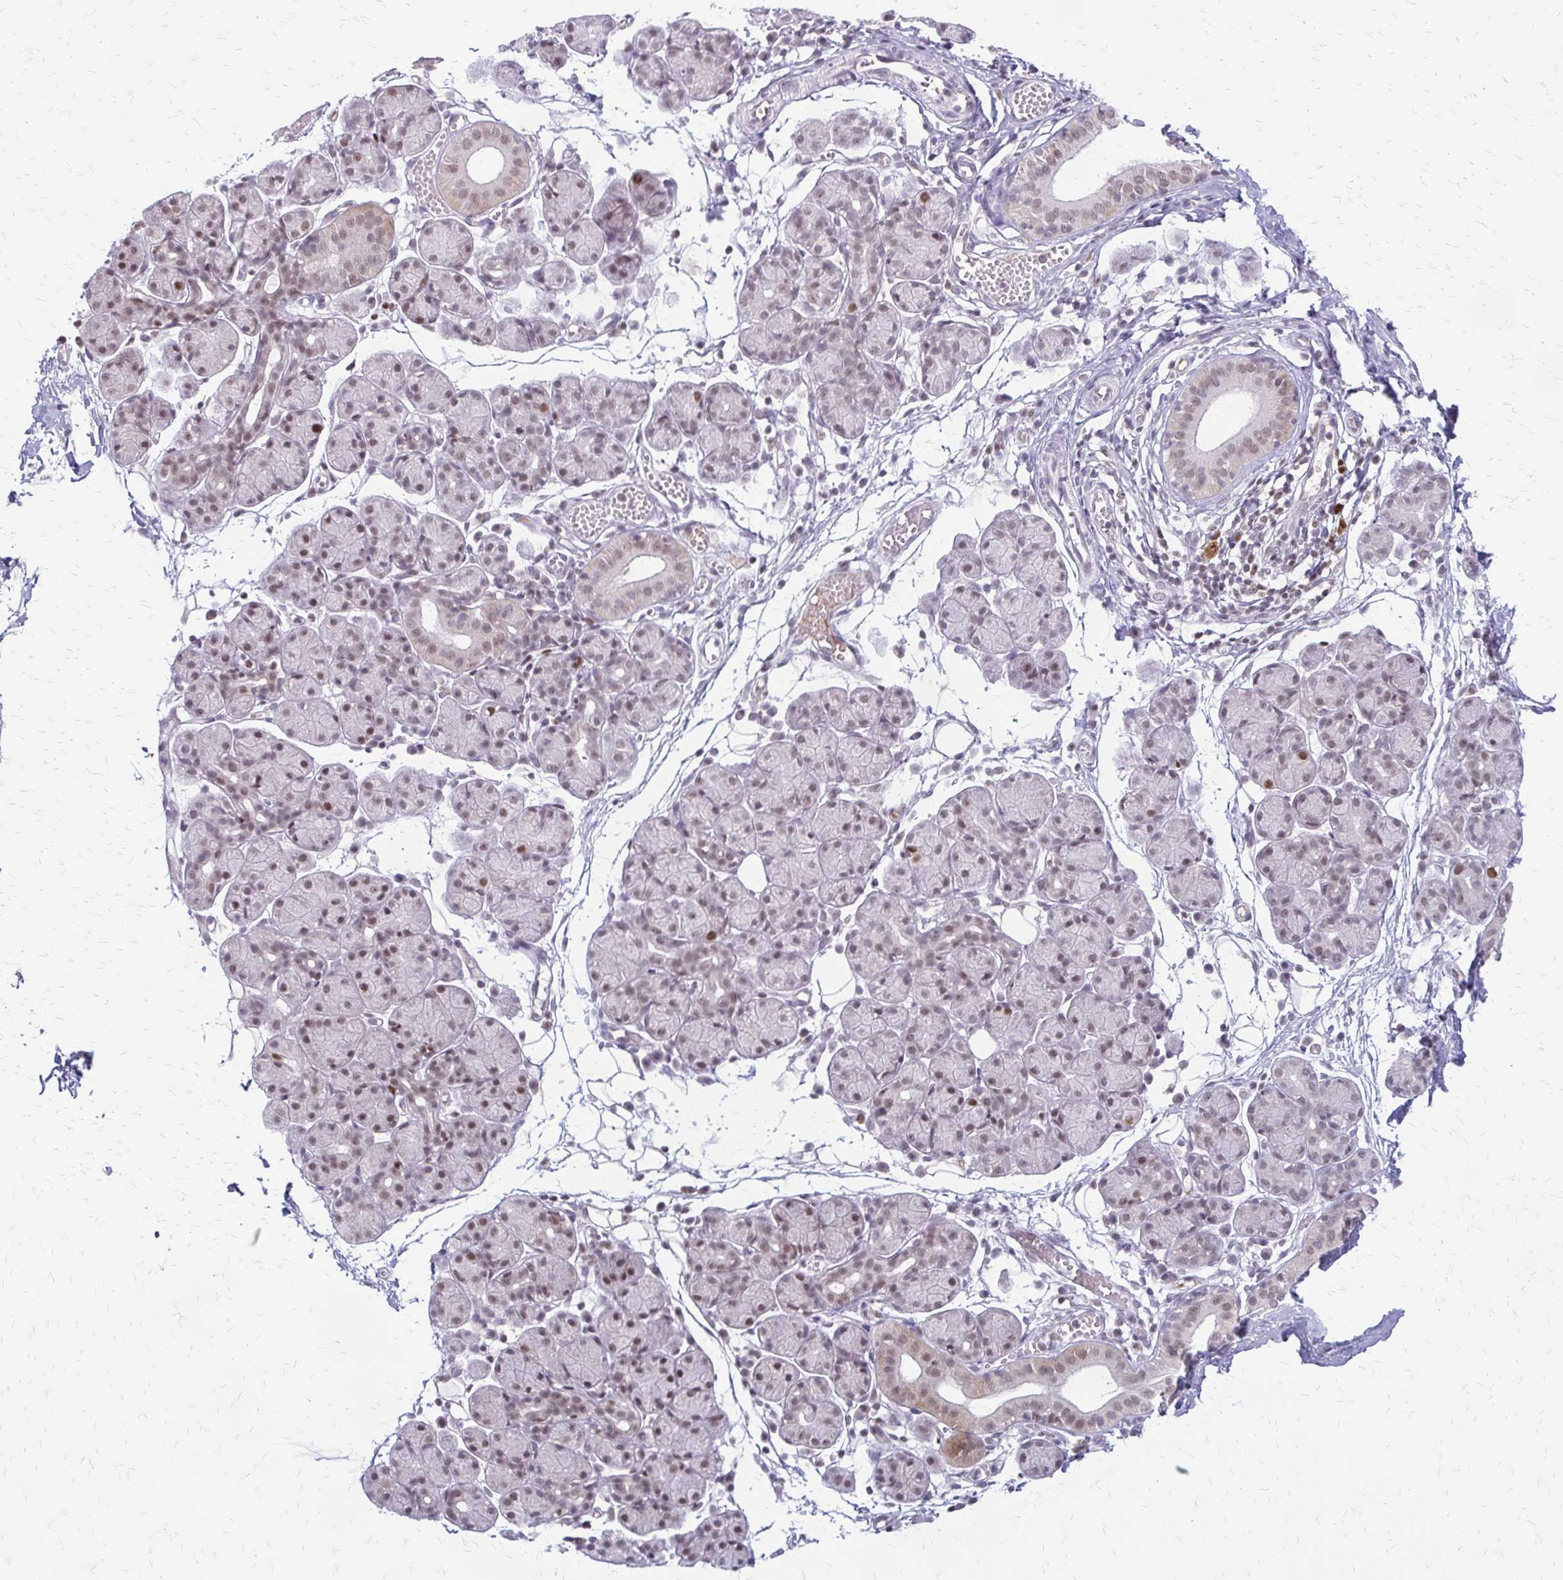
{"staining": {"intensity": "moderate", "quantity": "<25%", "location": "nuclear"}, "tissue": "salivary gland", "cell_type": "Glandular cells", "image_type": "normal", "snomed": [{"axis": "morphology", "description": "Normal tissue, NOS"}, {"axis": "morphology", "description": "Inflammation, NOS"}, {"axis": "topography", "description": "Lymph node"}, {"axis": "topography", "description": "Salivary gland"}], "caption": "IHC of normal salivary gland reveals low levels of moderate nuclear staining in about <25% of glandular cells.", "gene": "EED", "patient": {"sex": "male", "age": 3}}